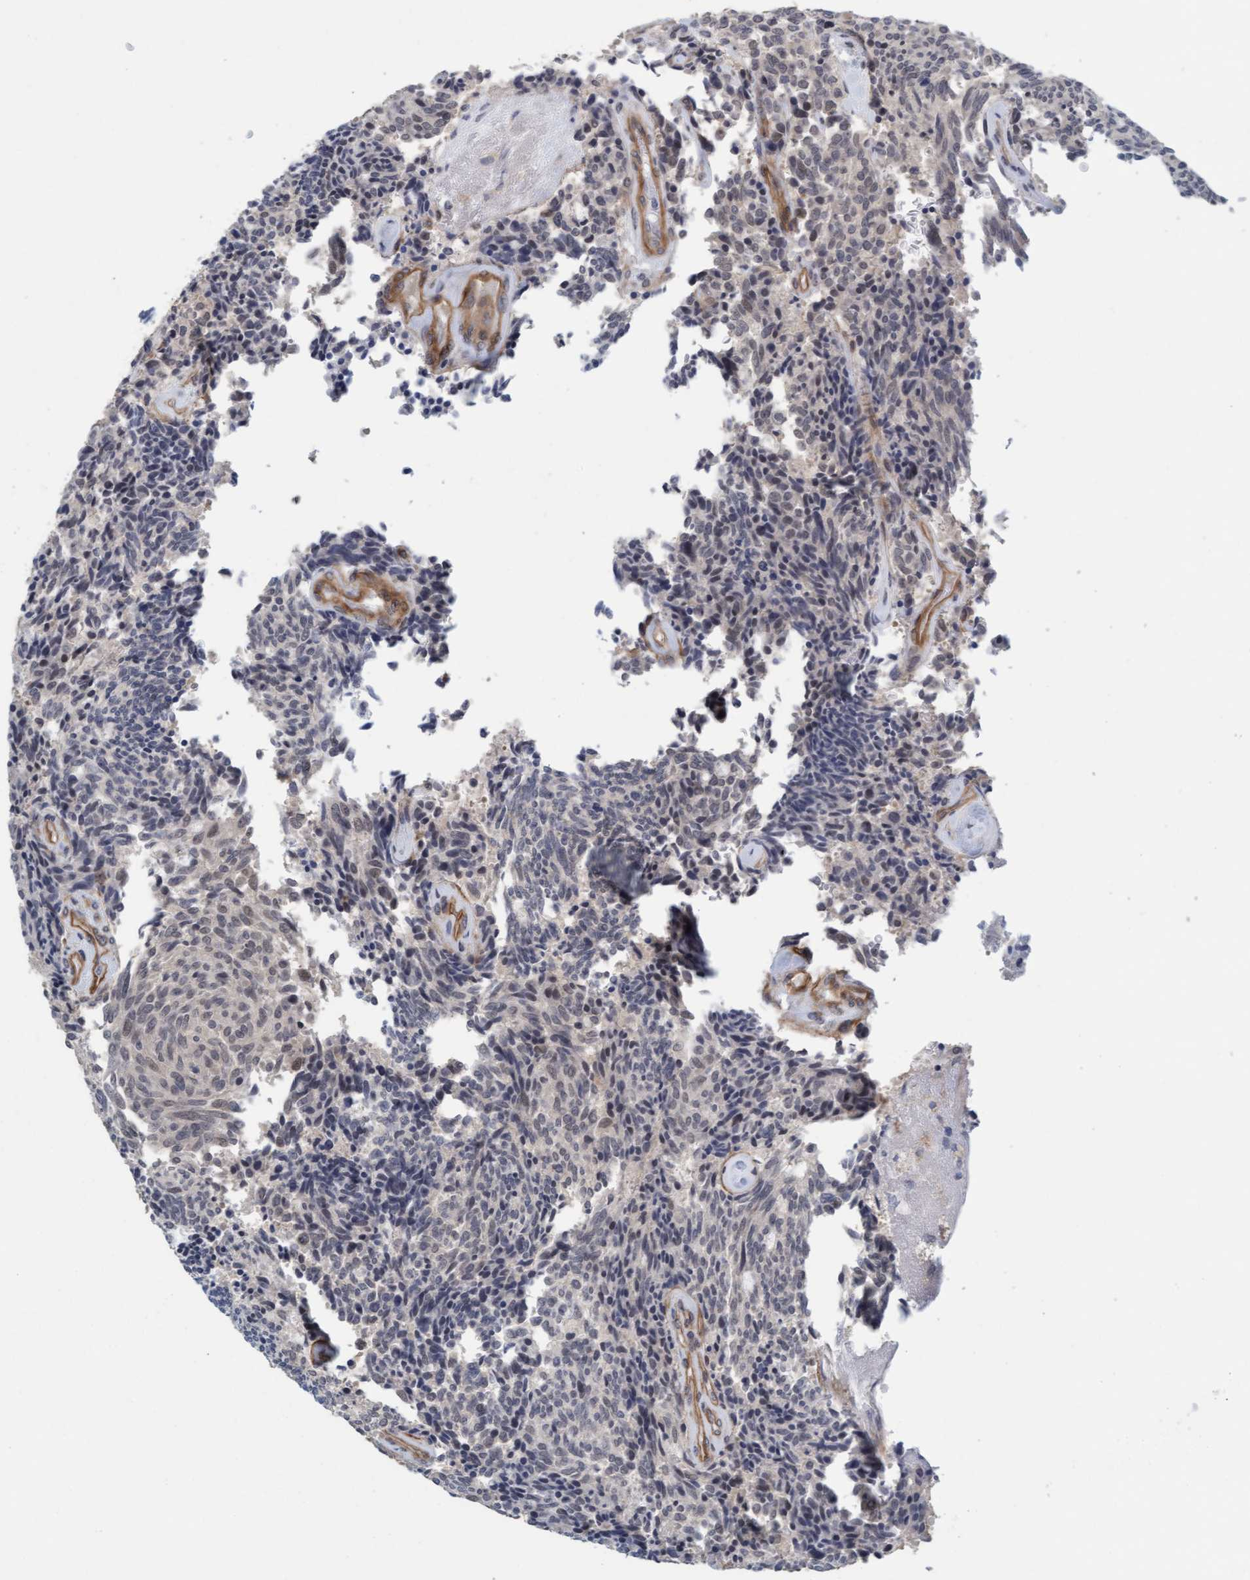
{"staining": {"intensity": "negative", "quantity": "none", "location": "none"}, "tissue": "carcinoid", "cell_type": "Tumor cells", "image_type": "cancer", "snomed": [{"axis": "morphology", "description": "Carcinoid, malignant, NOS"}, {"axis": "topography", "description": "Pancreas"}], "caption": "Image shows no significant protein expression in tumor cells of carcinoid.", "gene": "TSTD2", "patient": {"sex": "female", "age": 54}}